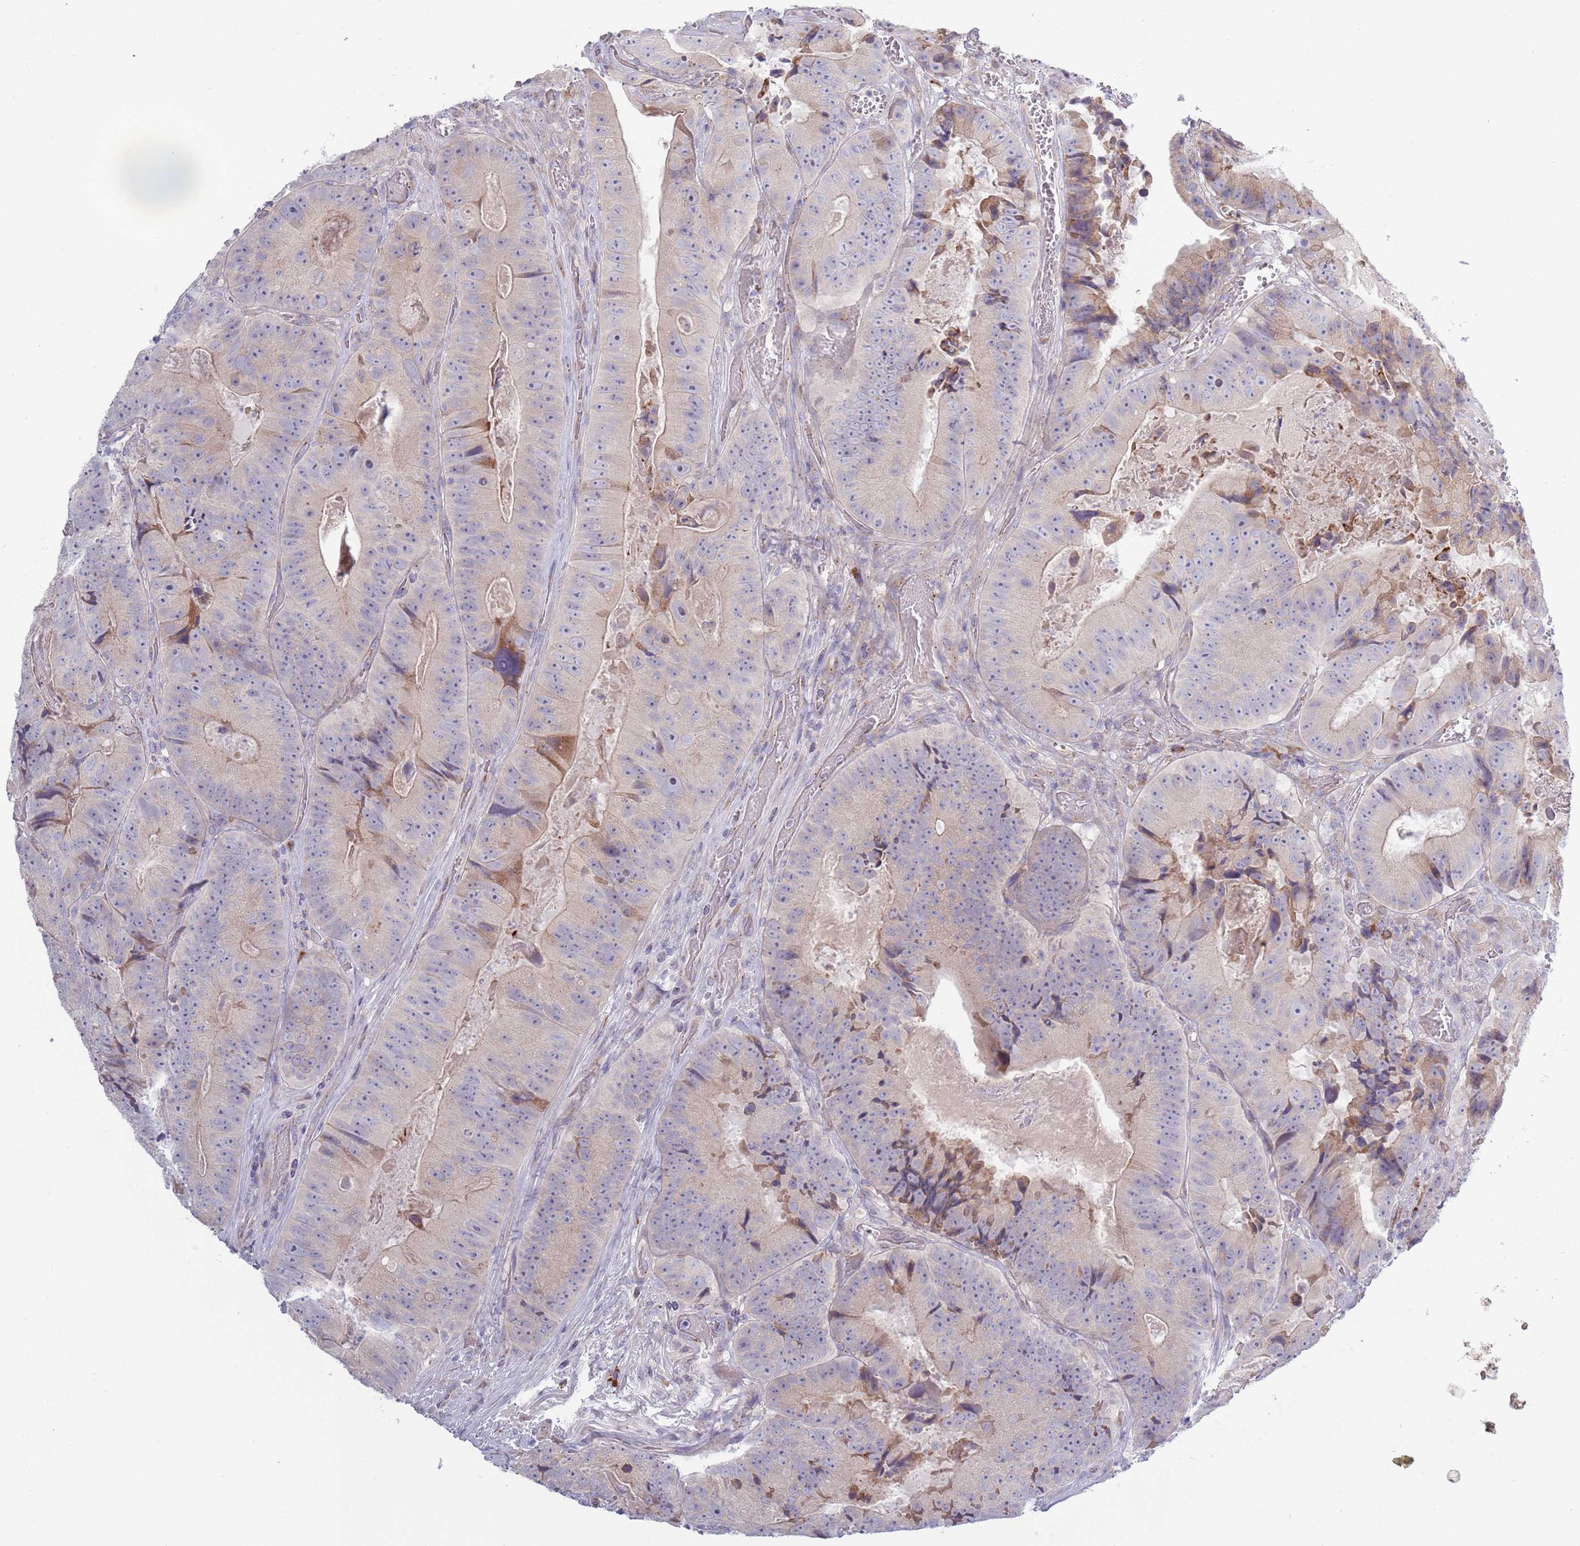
{"staining": {"intensity": "moderate", "quantity": "<25%", "location": "cytoplasmic/membranous"}, "tissue": "colorectal cancer", "cell_type": "Tumor cells", "image_type": "cancer", "snomed": [{"axis": "morphology", "description": "Adenocarcinoma, NOS"}, {"axis": "topography", "description": "Colon"}], "caption": "This histopathology image exhibits immunohistochemistry staining of human colorectal cancer, with low moderate cytoplasmic/membranous positivity in about <25% of tumor cells.", "gene": "LTB", "patient": {"sex": "female", "age": 86}}